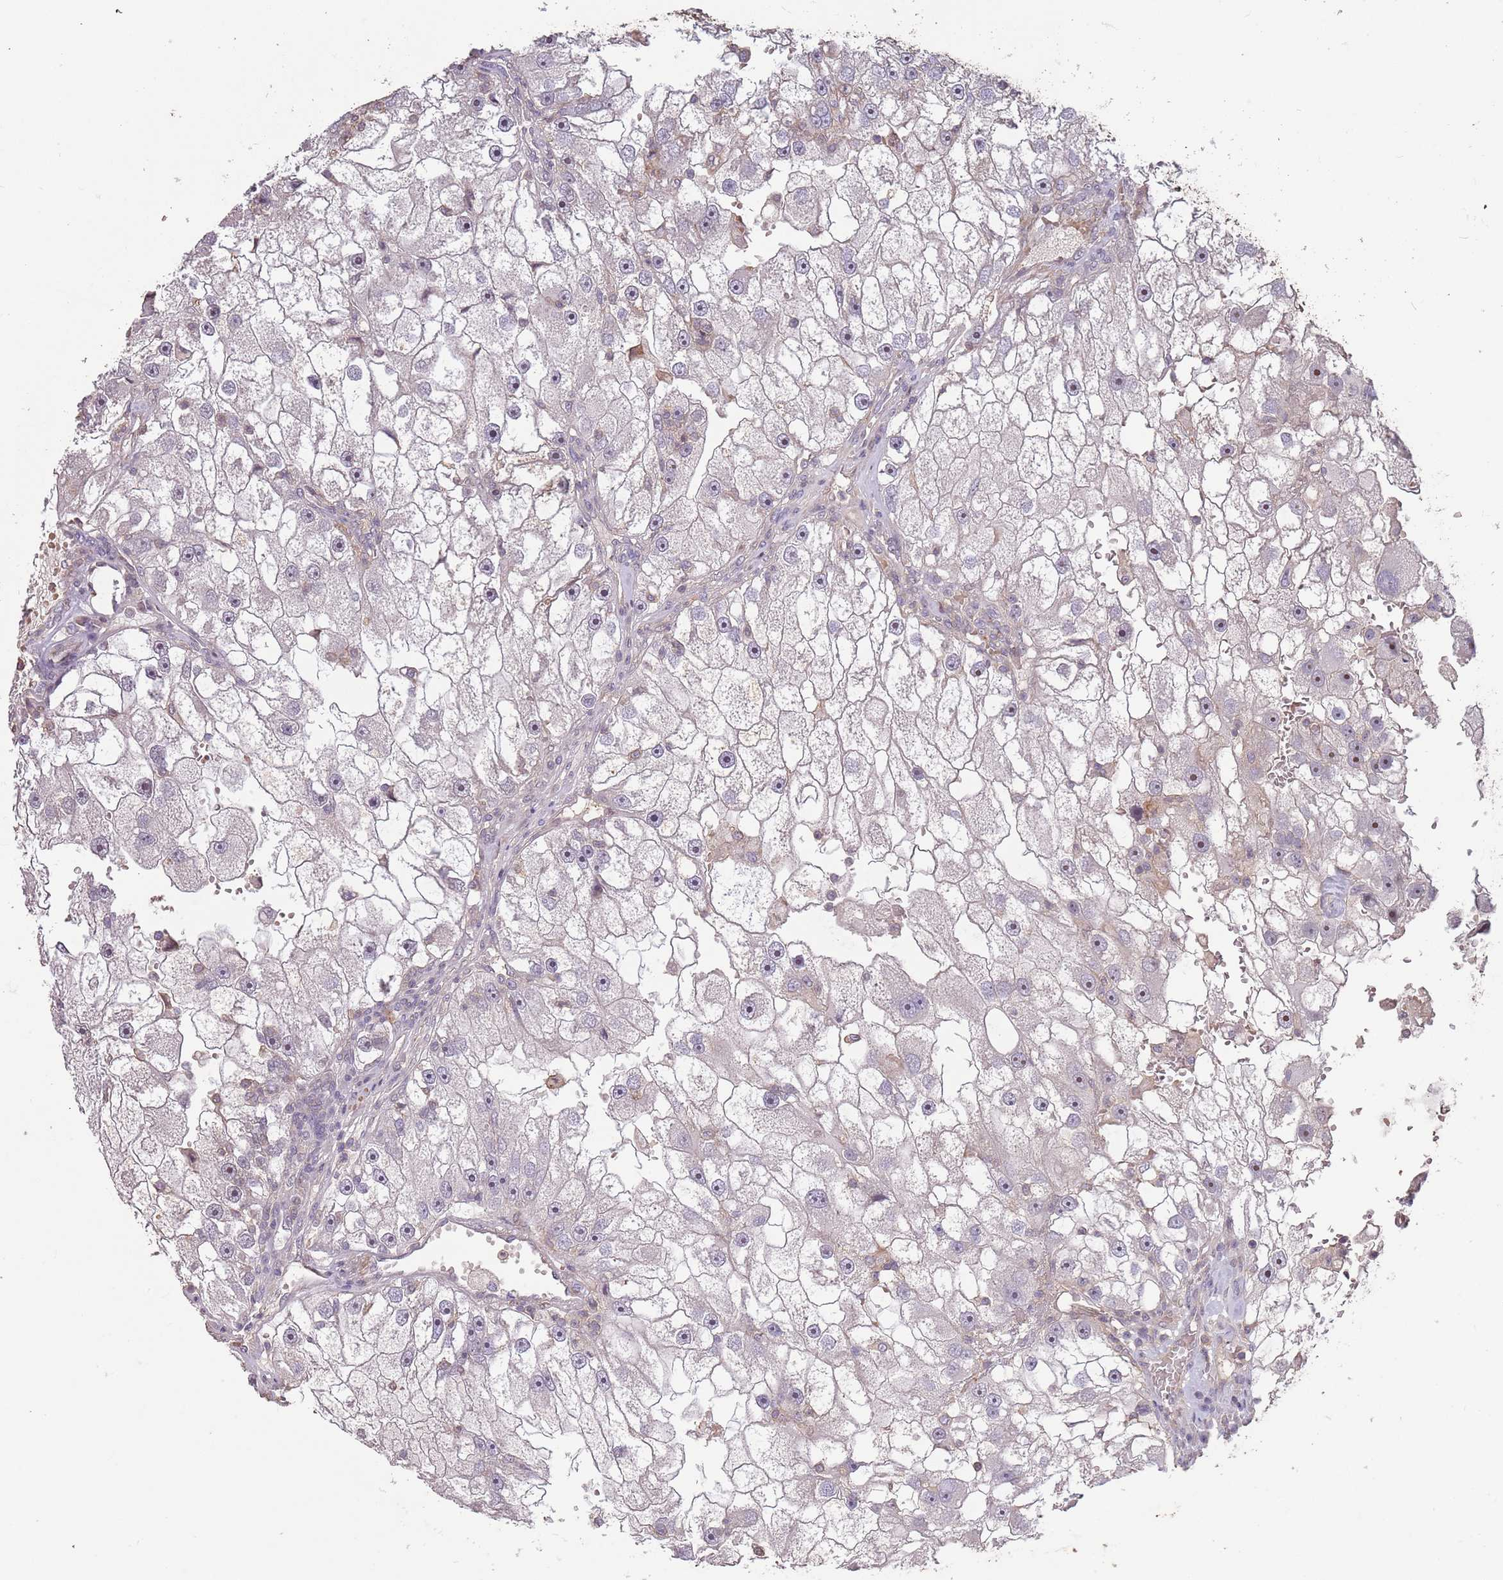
{"staining": {"intensity": "moderate", "quantity": "<25%", "location": "nuclear"}, "tissue": "renal cancer", "cell_type": "Tumor cells", "image_type": "cancer", "snomed": [{"axis": "morphology", "description": "Adenocarcinoma, NOS"}, {"axis": "topography", "description": "Kidney"}], "caption": "Tumor cells exhibit low levels of moderate nuclear staining in approximately <25% of cells in human renal cancer (adenocarcinoma).", "gene": "ADTRP", "patient": {"sex": "male", "age": 63}}